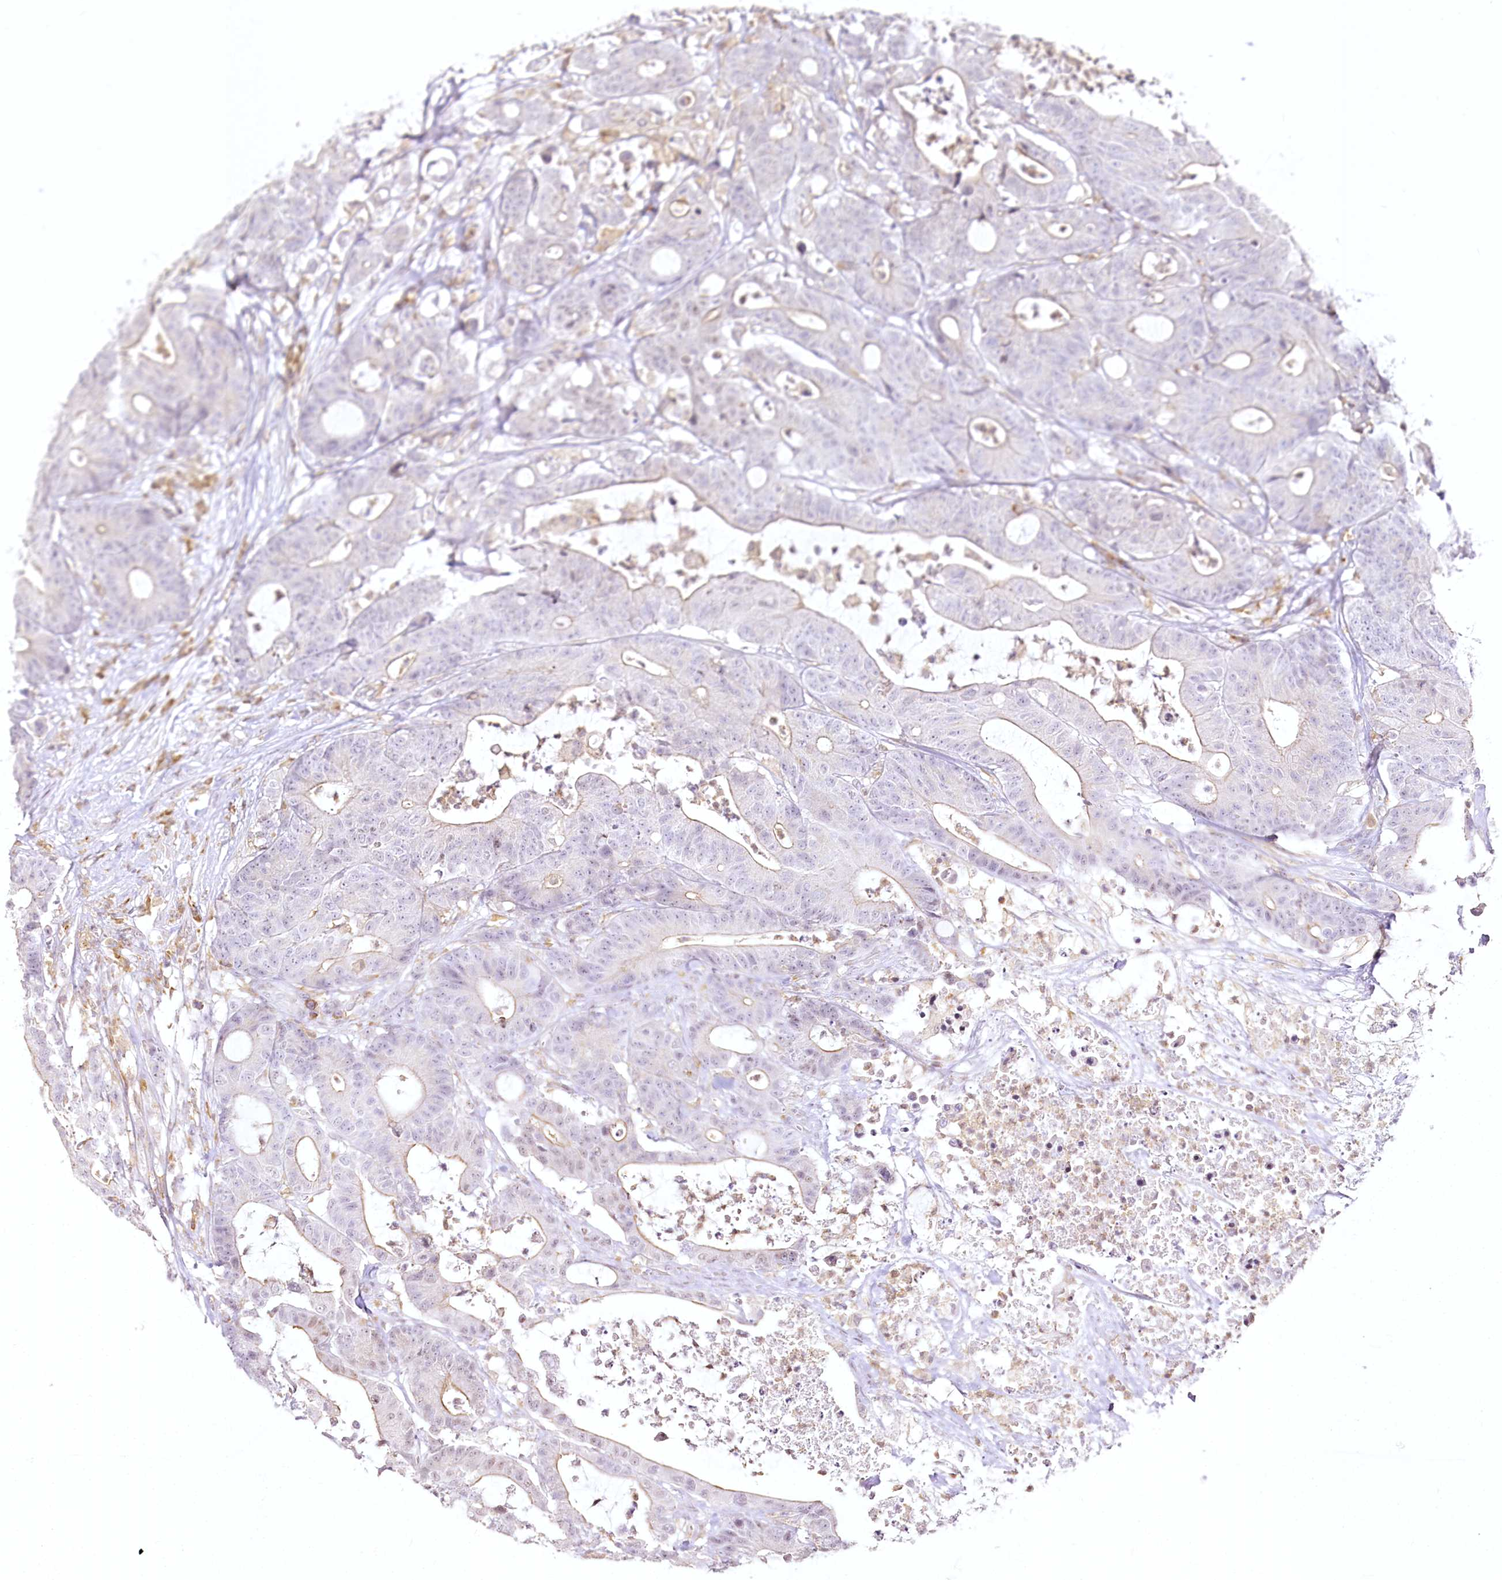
{"staining": {"intensity": "negative", "quantity": "none", "location": "none"}, "tissue": "colorectal cancer", "cell_type": "Tumor cells", "image_type": "cancer", "snomed": [{"axis": "morphology", "description": "Adenocarcinoma, NOS"}, {"axis": "topography", "description": "Colon"}], "caption": "Tumor cells are negative for protein expression in human colorectal cancer.", "gene": "DOCK2", "patient": {"sex": "female", "age": 84}}